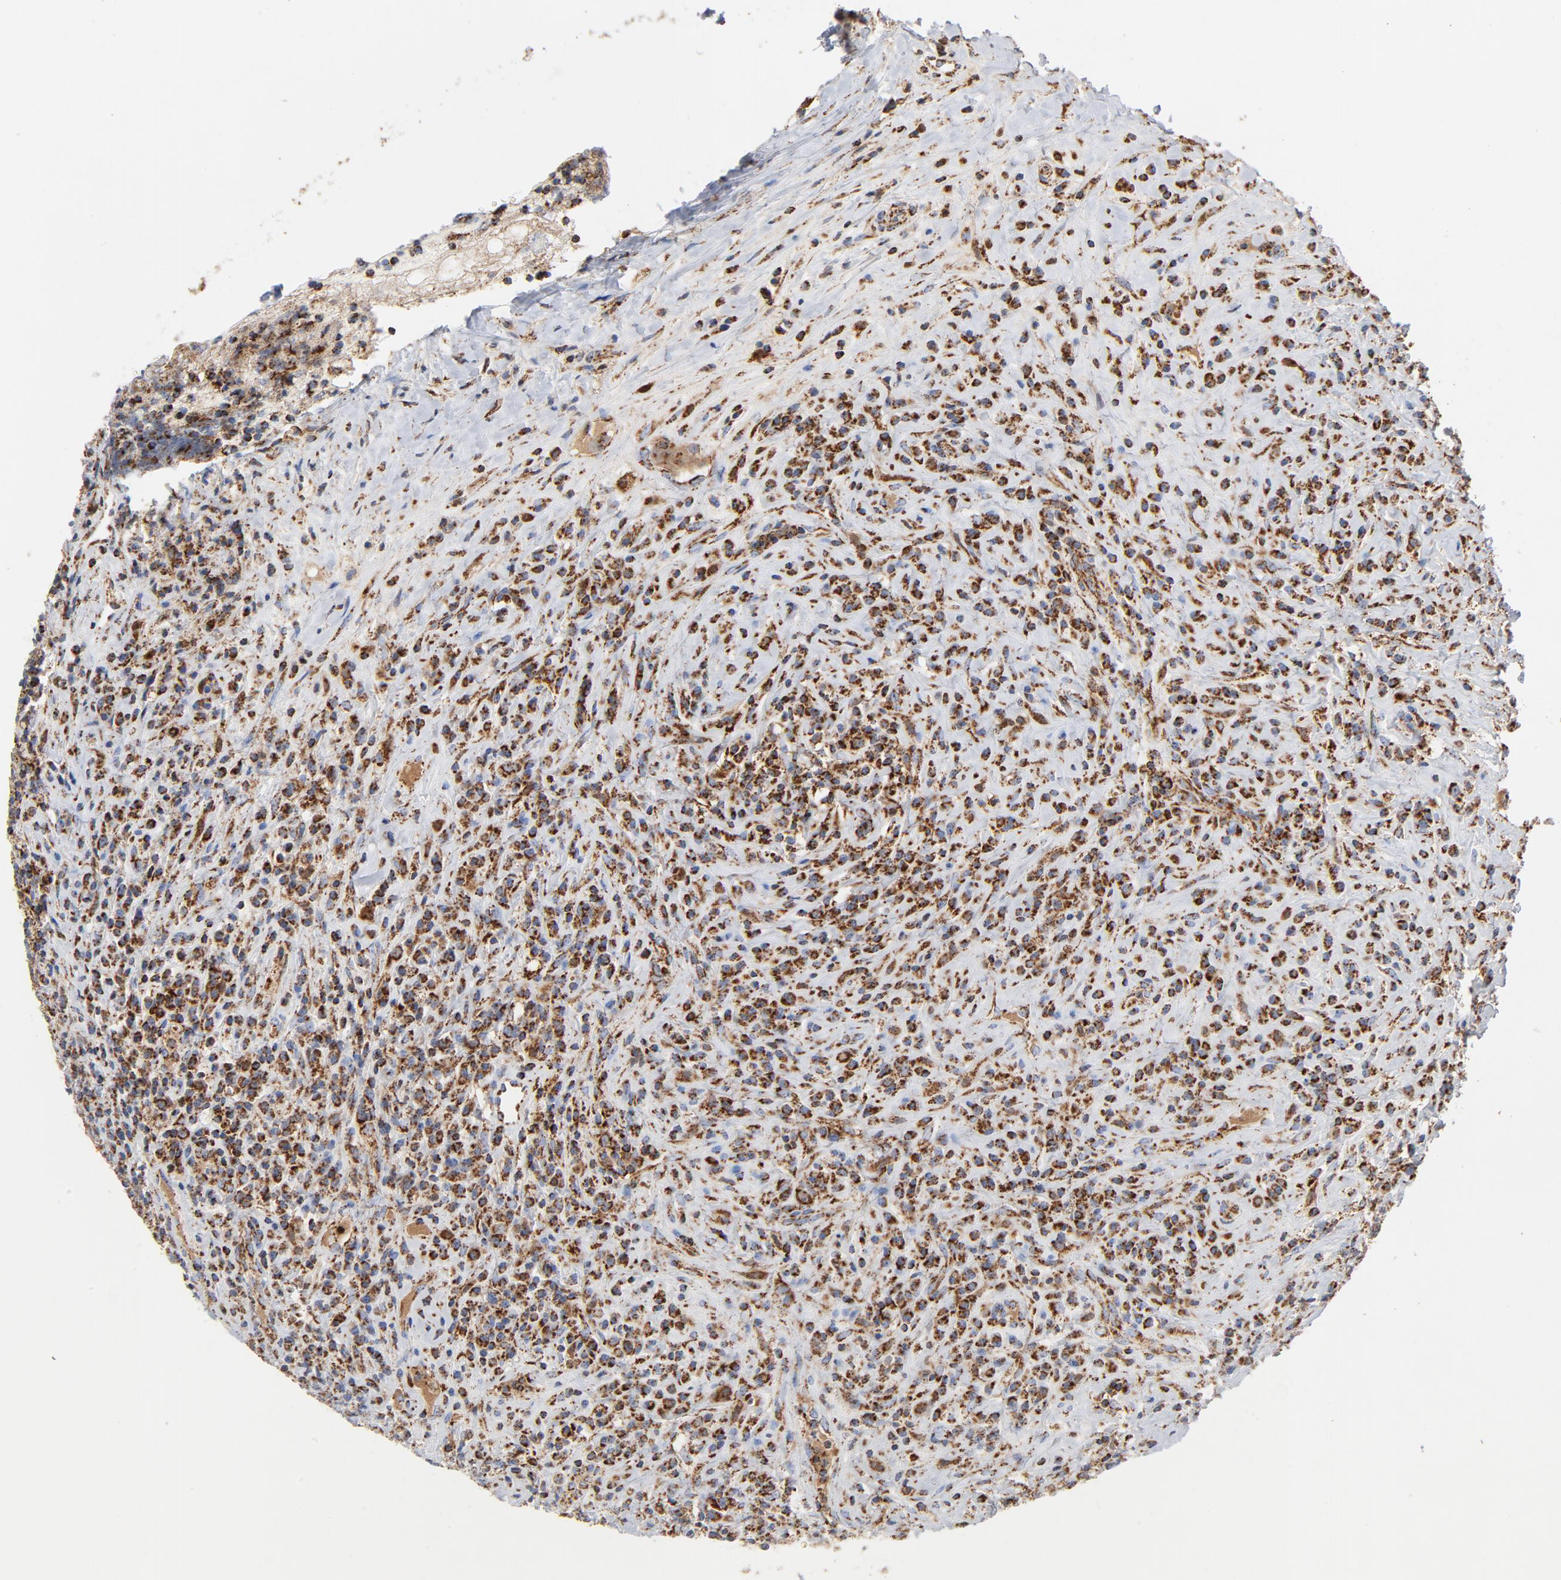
{"staining": {"intensity": "strong", "quantity": ">75%", "location": "cytoplasmic/membranous"}, "tissue": "lymphoma", "cell_type": "Tumor cells", "image_type": "cancer", "snomed": [{"axis": "morphology", "description": "Hodgkin's disease, NOS"}, {"axis": "topography", "description": "Lymph node"}], "caption": "Strong cytoplasmic/membranous positivity is seen in approximately >75% of tumor cells in Hodgkin's disease.", "gene": "DIABLO", "patient": {"sex": "female", "age": 25}}